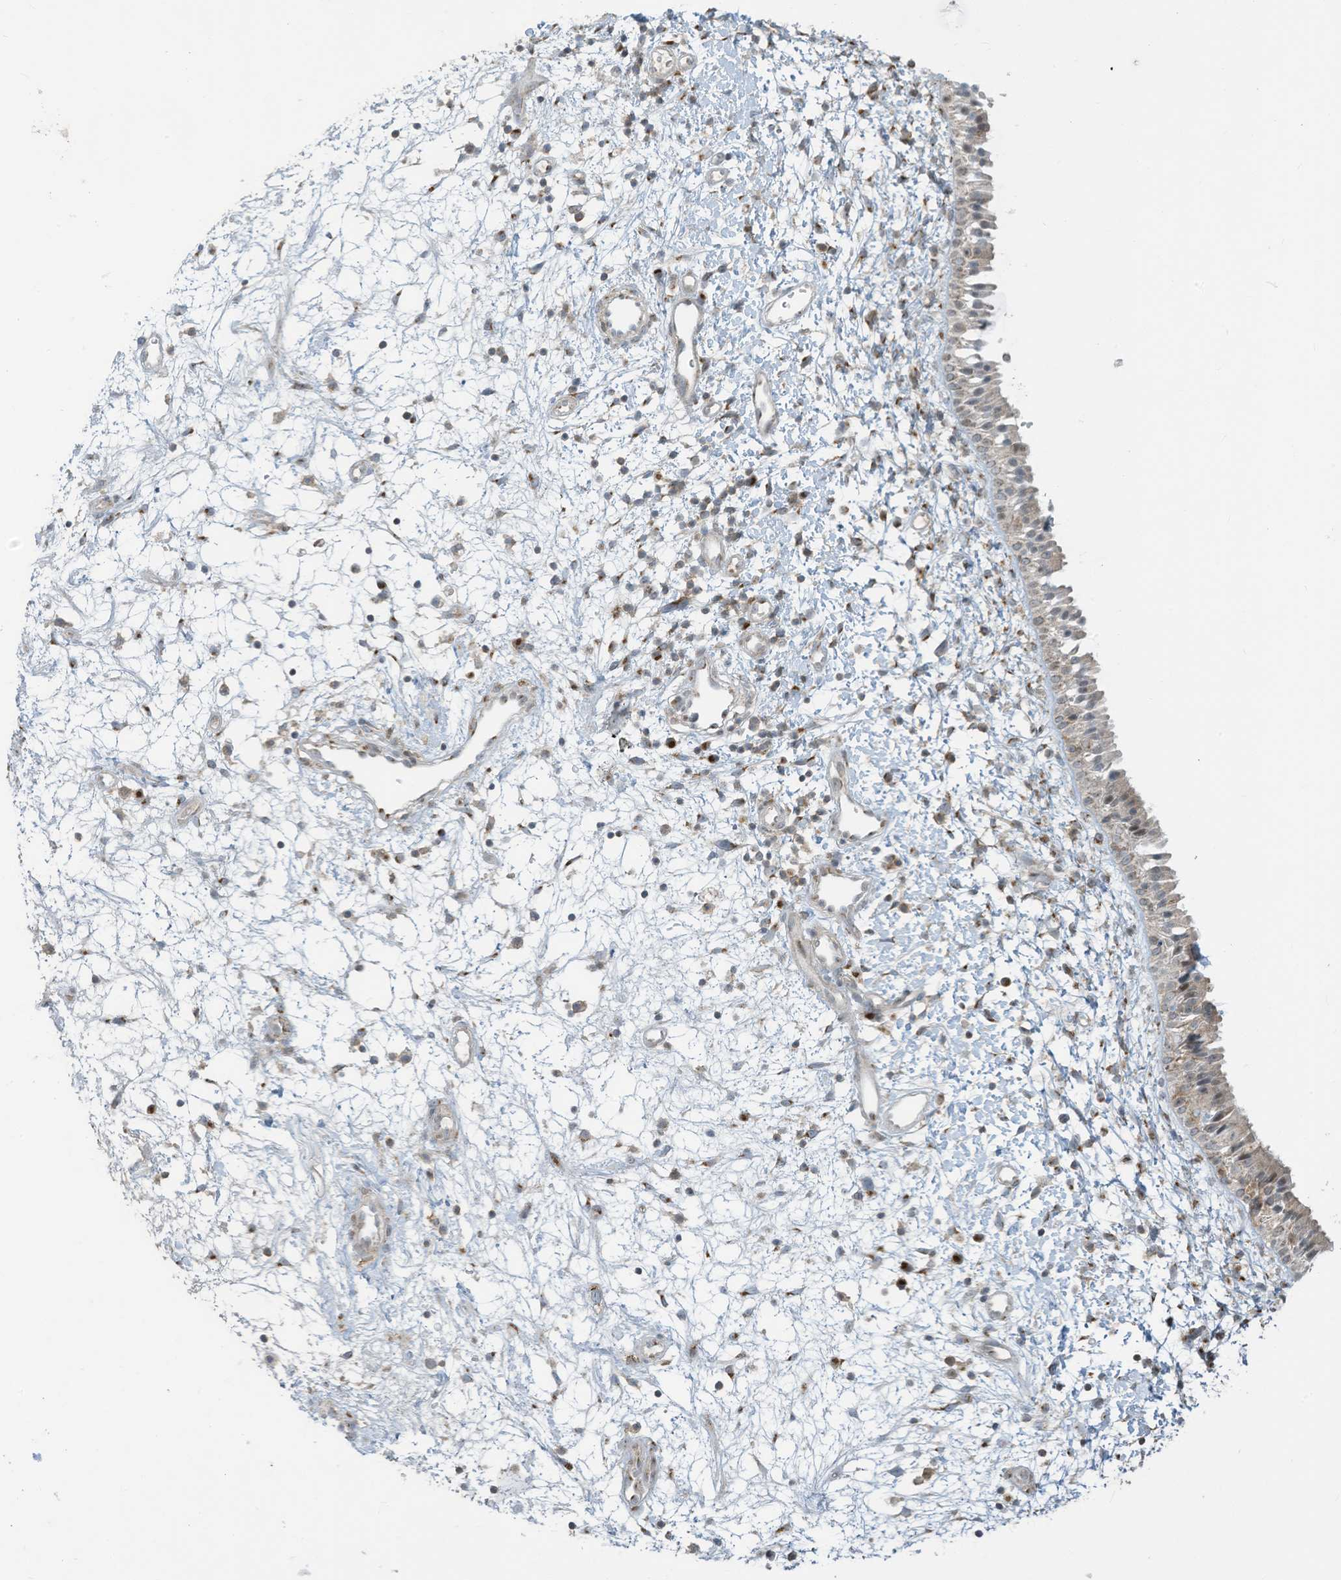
{"staining": {"intensity": "moderate", "quantity": "25%-75%", "location": "cytoplasmic/membranous"}, "tissue": "nasopharynx", "cell_type": "Respiratory epithelial cells", "image_type": "normal", "snomed": [{"axis": "morphology", "description": "Normal tissue, NOS"}, {"axis": "topography", "description": "Nasopharynx"}], "caption": "An immunohistochemistry (IHC) micrograph of unremarkable tissue is shown. Protein staining in brown labels moderate cytoplasmic/membranous positivity in nasopharynx within respiratory epithelial cells. (DAB (3,3'-diaminobenzidine) IHC with brightfield microscopy, high magnification).", "gene": "PARVG", "patient": {"sex": "male", "age": 22}}